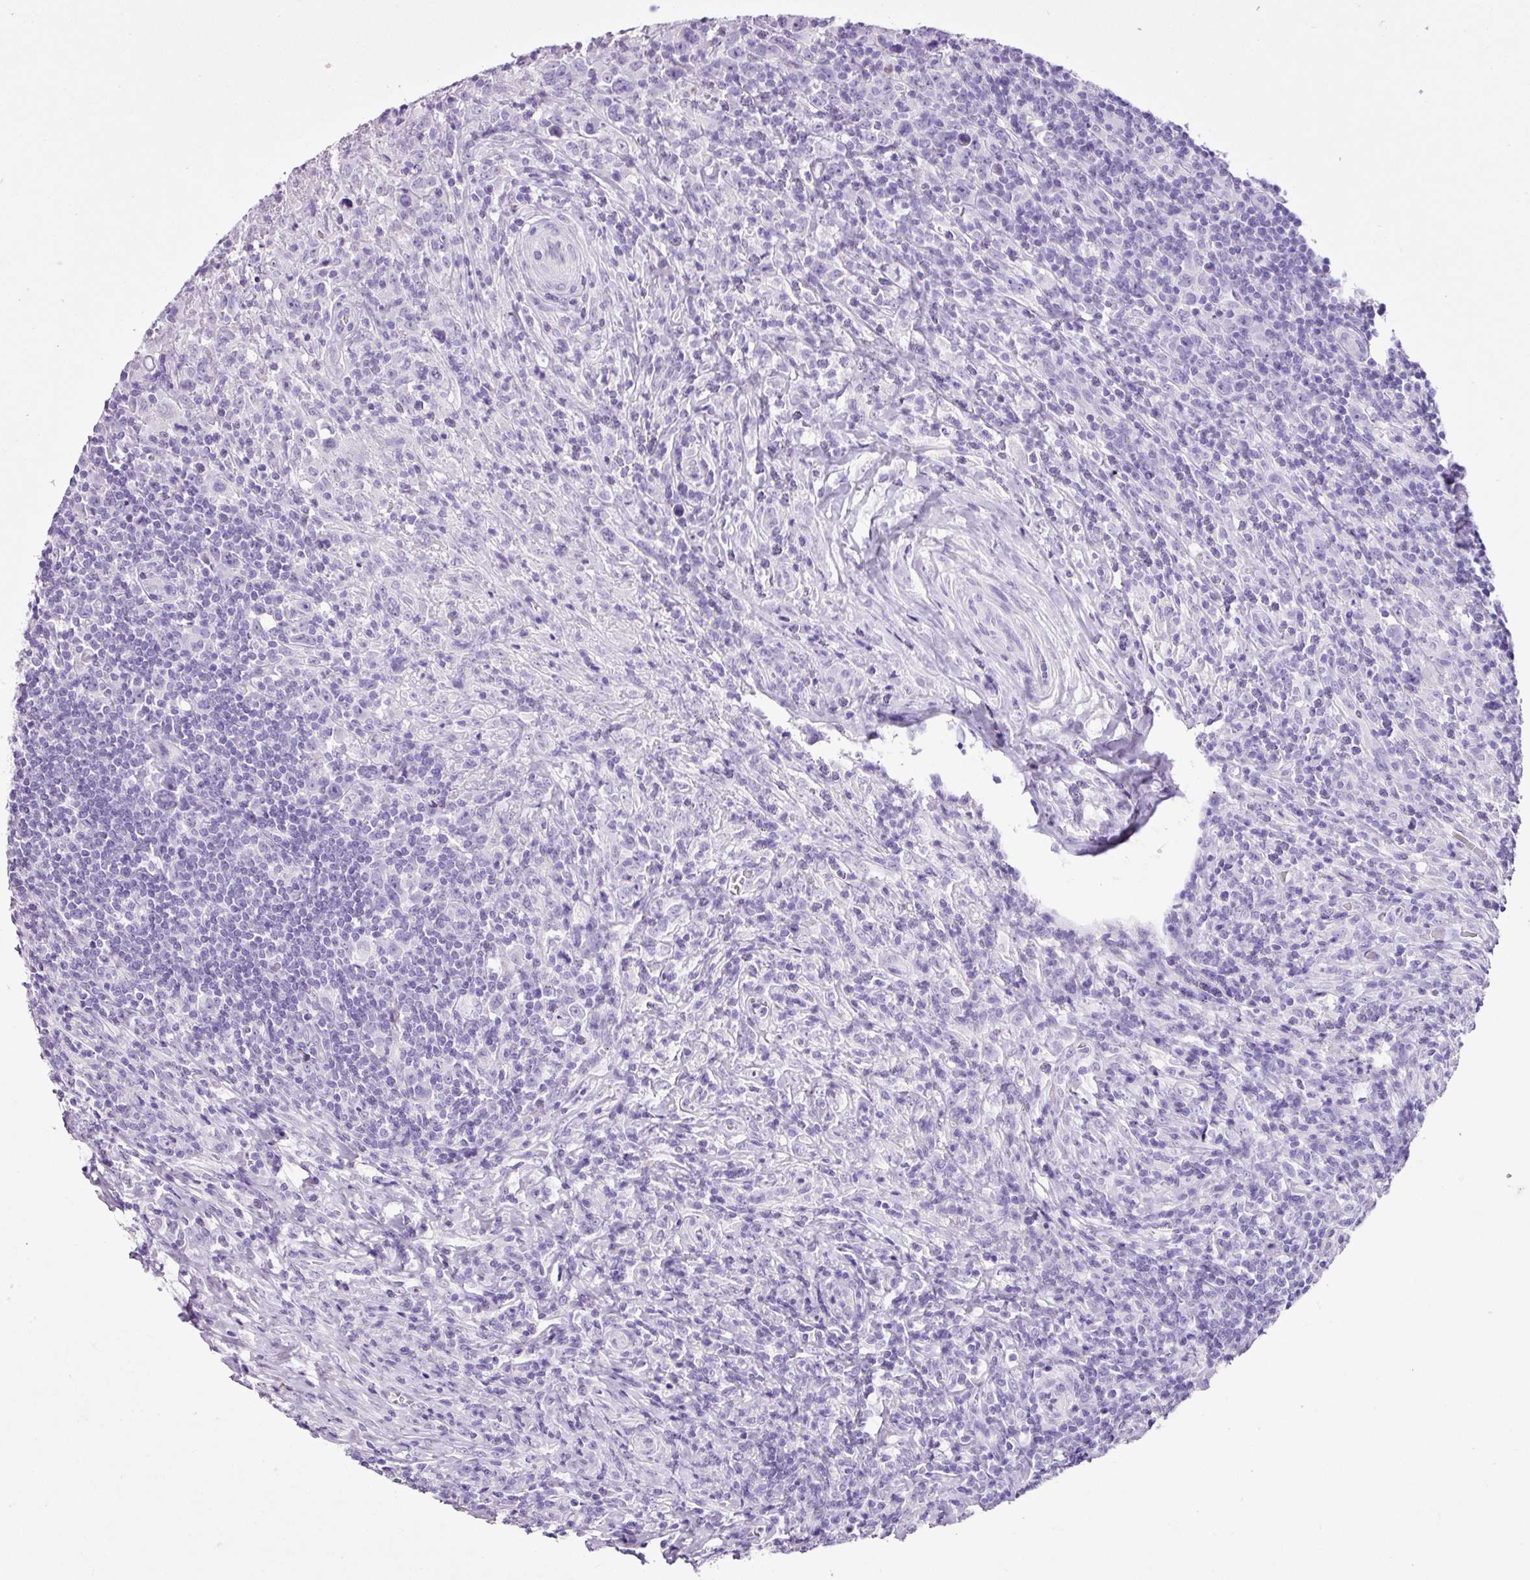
{"staining": {"intensity": "negative", "quantity": "none", "location": "none"}, "tissue": "lymphoma", "cell_type": "Tumor cells", "image_type": "cancer", "snomed": [{"axis": "morphology", "description": "Hodgkin's disease, NOS"}, {"axis": "topography", "description": "Lymph node"}], "caption": "Tumor cells are negative for protein expression in human Hodgkin's disease.", "gene": "PGR", "patient": {"sex": "female", "age": 18}}